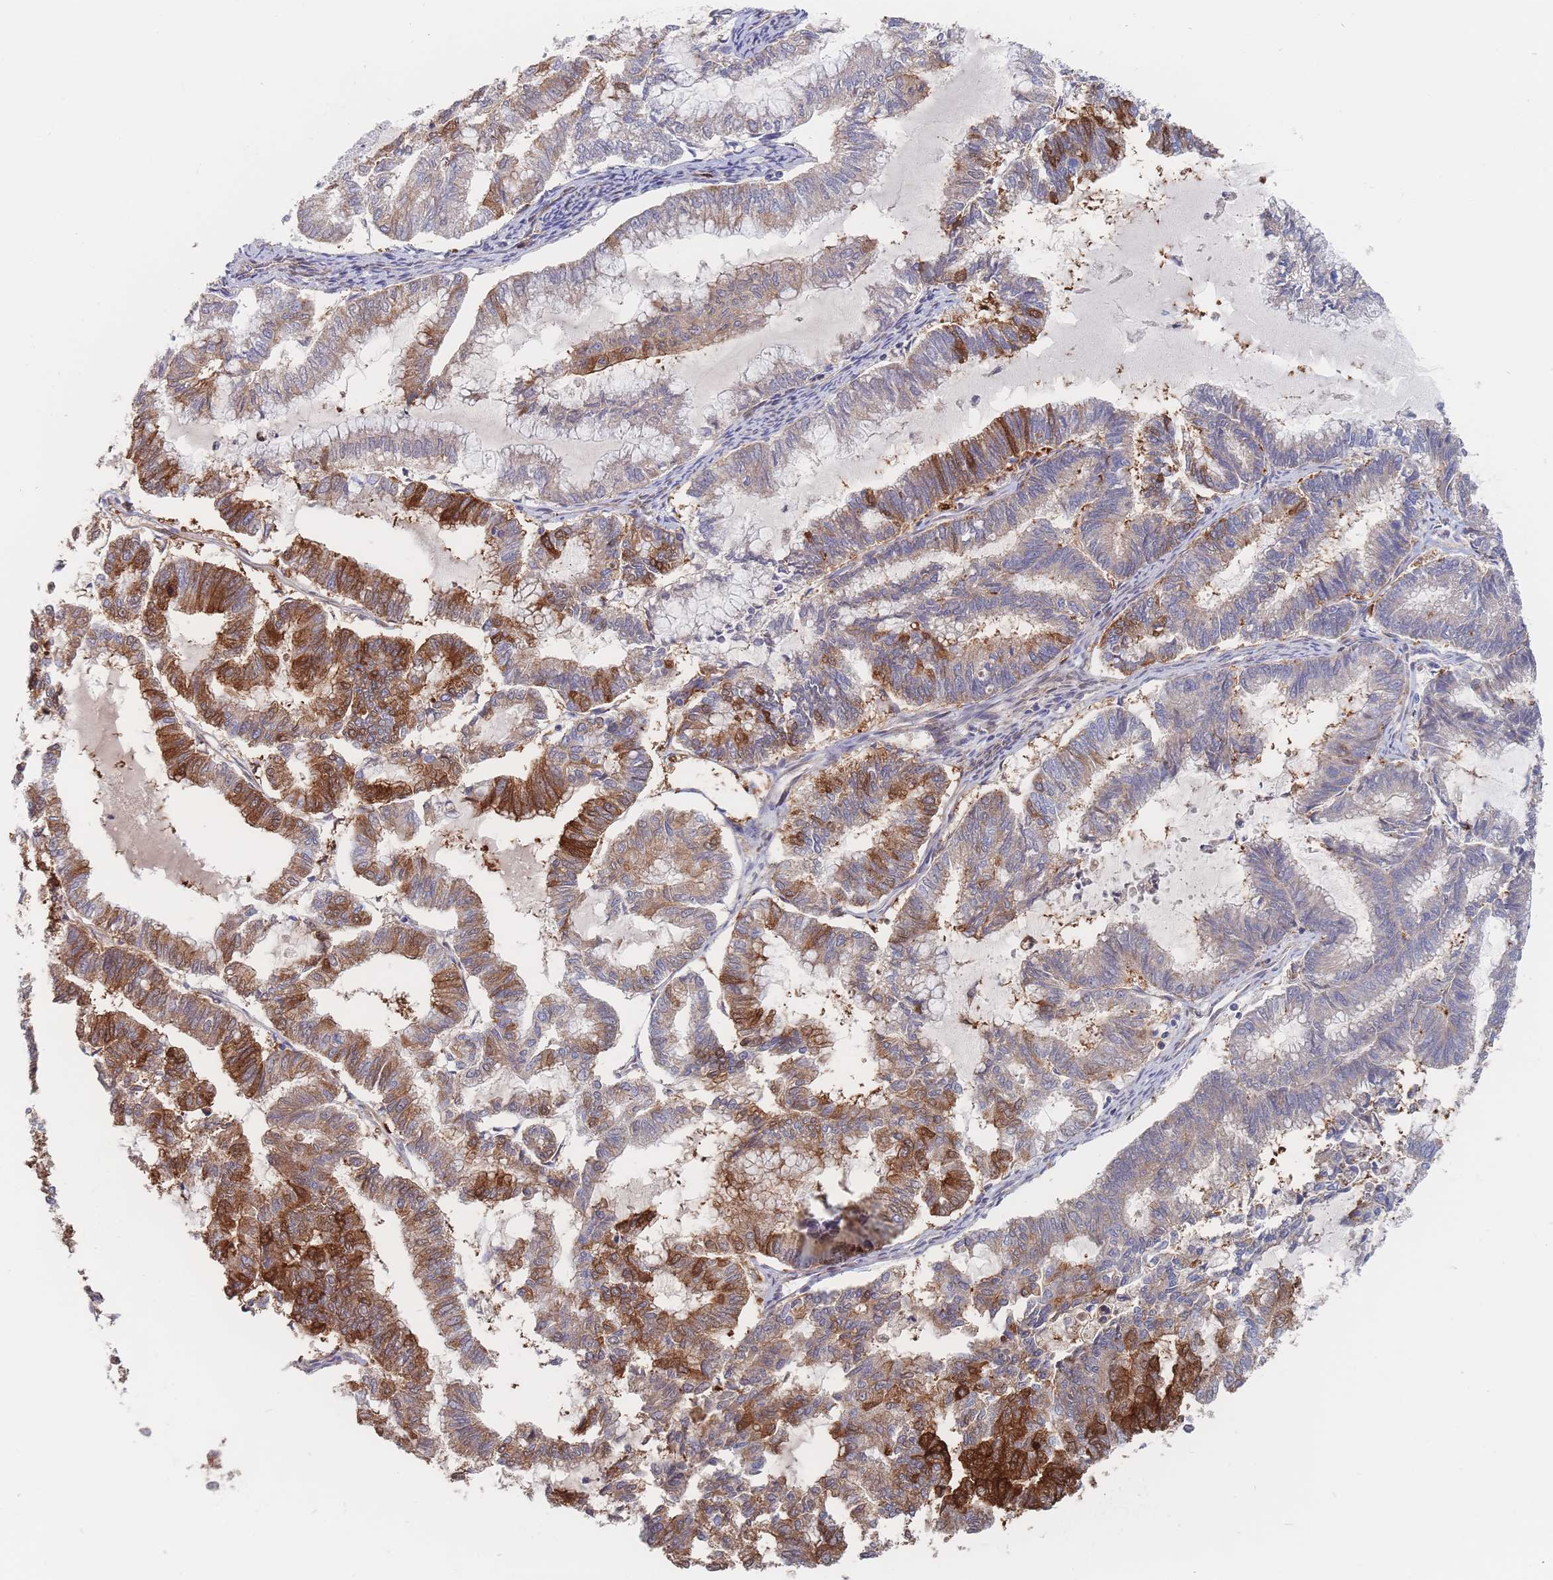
{"staining": {"intensity": "strong", "quantity": "<25%", "location": "cytoplasmic/membranous,nuclear"}, "tissue": "endometrial cancer", "cell_type": "Tumor cells", "image_type": "cancer", "snomed": [{"axis": "morphology", "description": "Adenocarcinoma, NOS"}, {"axis": "topography", "description": "Endometrium"}], "caption": "Immunohistochemistry (IHC) of endometrial adenocarcinoma displays medium levels of strong cytoplasmic/membranous and nuclear expression in about <25% of tumor cells. The protein is stained brown, and the nuclei are stained in blue (DAB (3,3'-diaminobenzidine) IHC with brightfield microscopy, high magnification).", "gene": "G6PC1", "patient": {"sex": "female", "age": 79}}